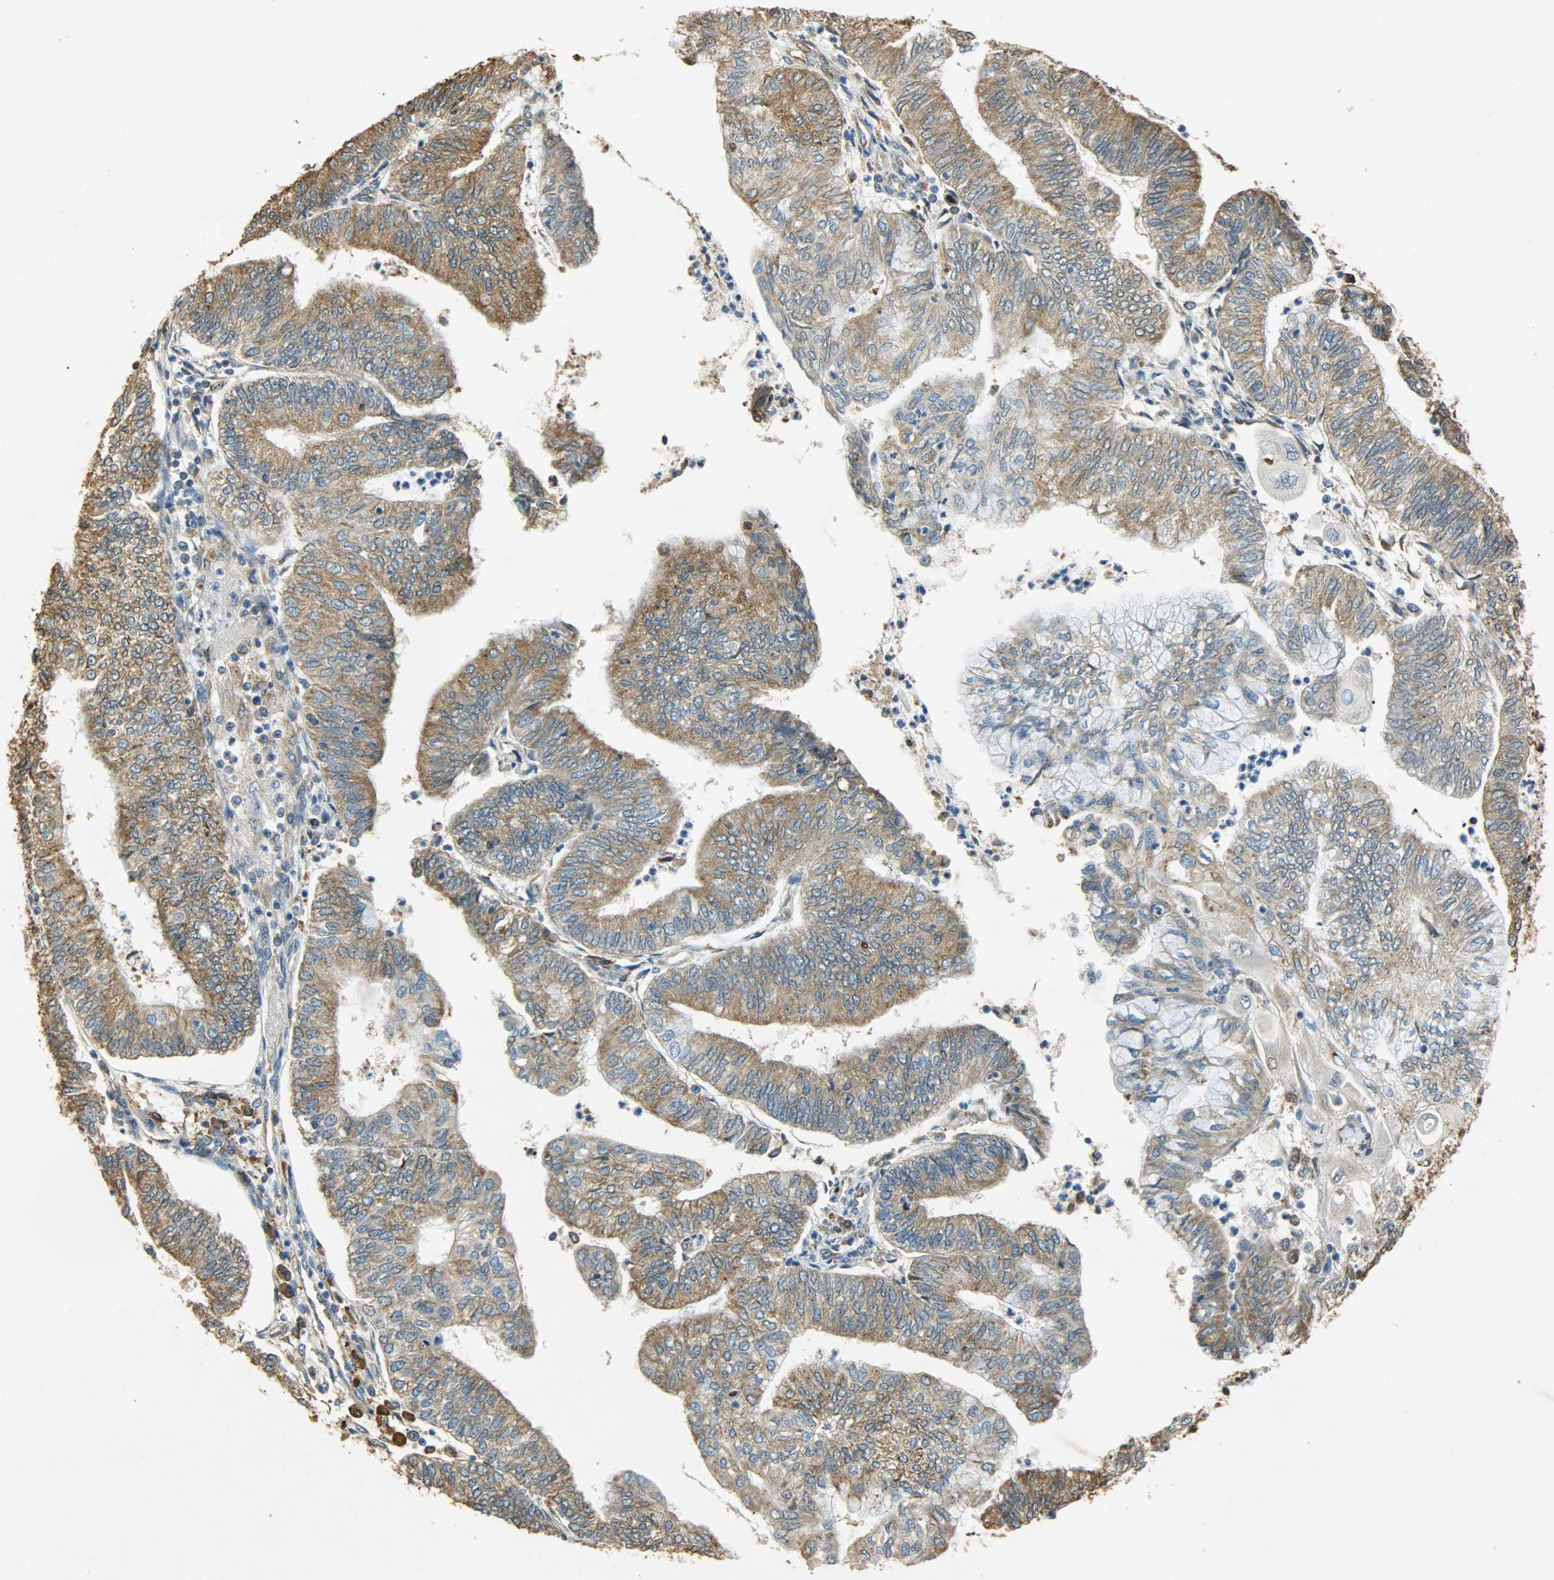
{"staining": {"intensity": "moderate", "quantity": ">75%", "location": "cytoplasmic/membranous"}, "tissue": "endometrial cancer", "cell_type": "Tumor cells", "image_type": "cancer", "snomed": [{"axis": "morphology", "description": "Adenocarcinoma, NOS"}, {"axis": "topography", "description": "Endometrium"}], "caption": "Endometrial cancer stained for a protein shows moderate cytoplasmic/membranous positivity in tumor cells.", "gene": "HSPA5", "patient": {"sex": "female", "age": 59}}